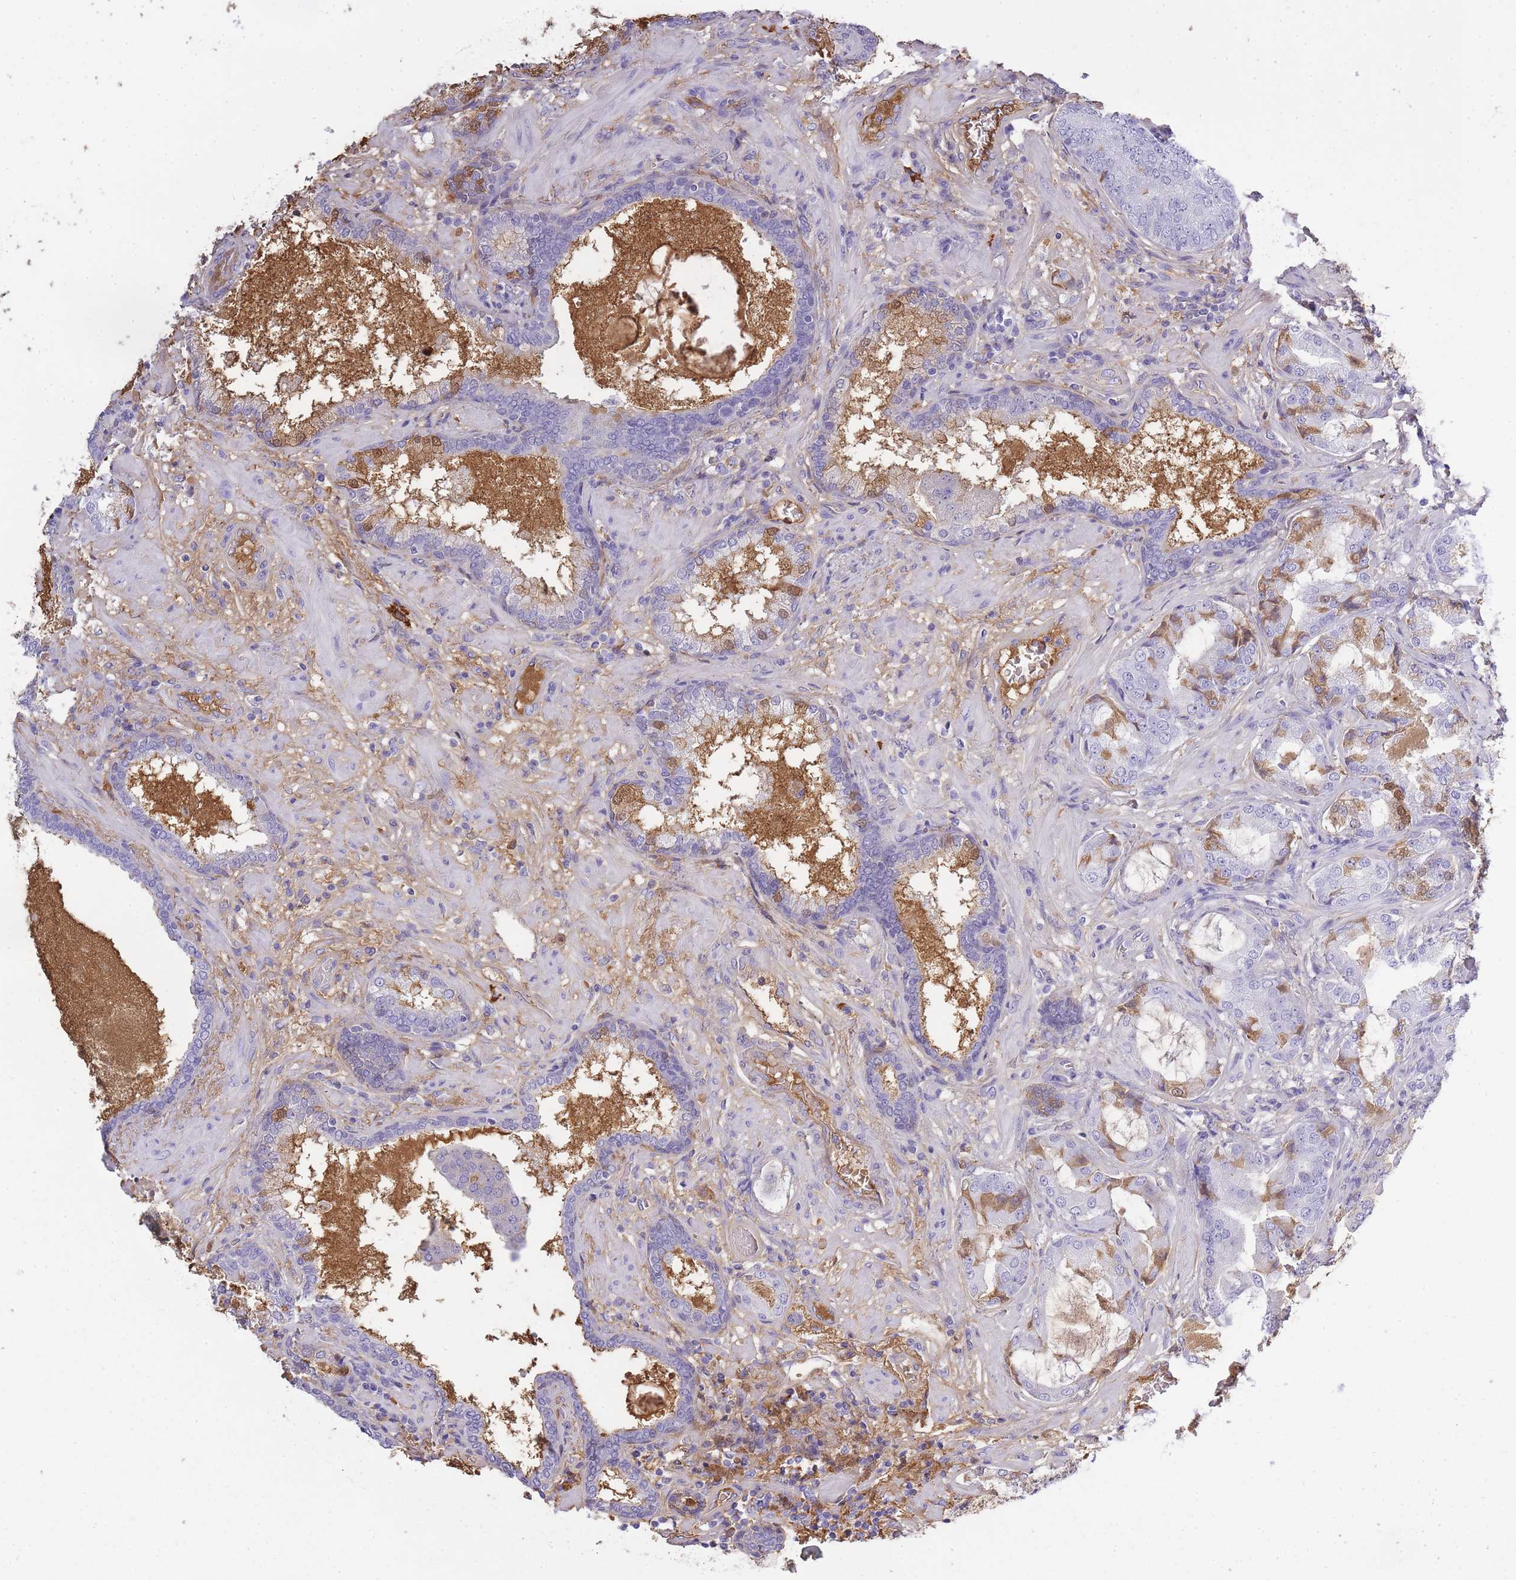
{"staining": {"intensity": "moderate", "quantity": "<25%", "location": "cytoplasmic/membranous"}, "tissue": "prostate cancer", "cell_type": "Tumor cells", "image_type": "cancer", "snomed": [{"axis": "morphology", "description": "Adenocarcinoma, High grade"}, {"axis": "topography", "description": "Prostate"}], "caption": "The image demonstrates immunohistochemical staining of prostate high-grade adenocarcinoma. There is moderate cytoplasmic/membranous expression is seen in about <25% of tumor cells.", "gene": "IGKV1D-42", "patient": {"sex": "male", "age": 68}}